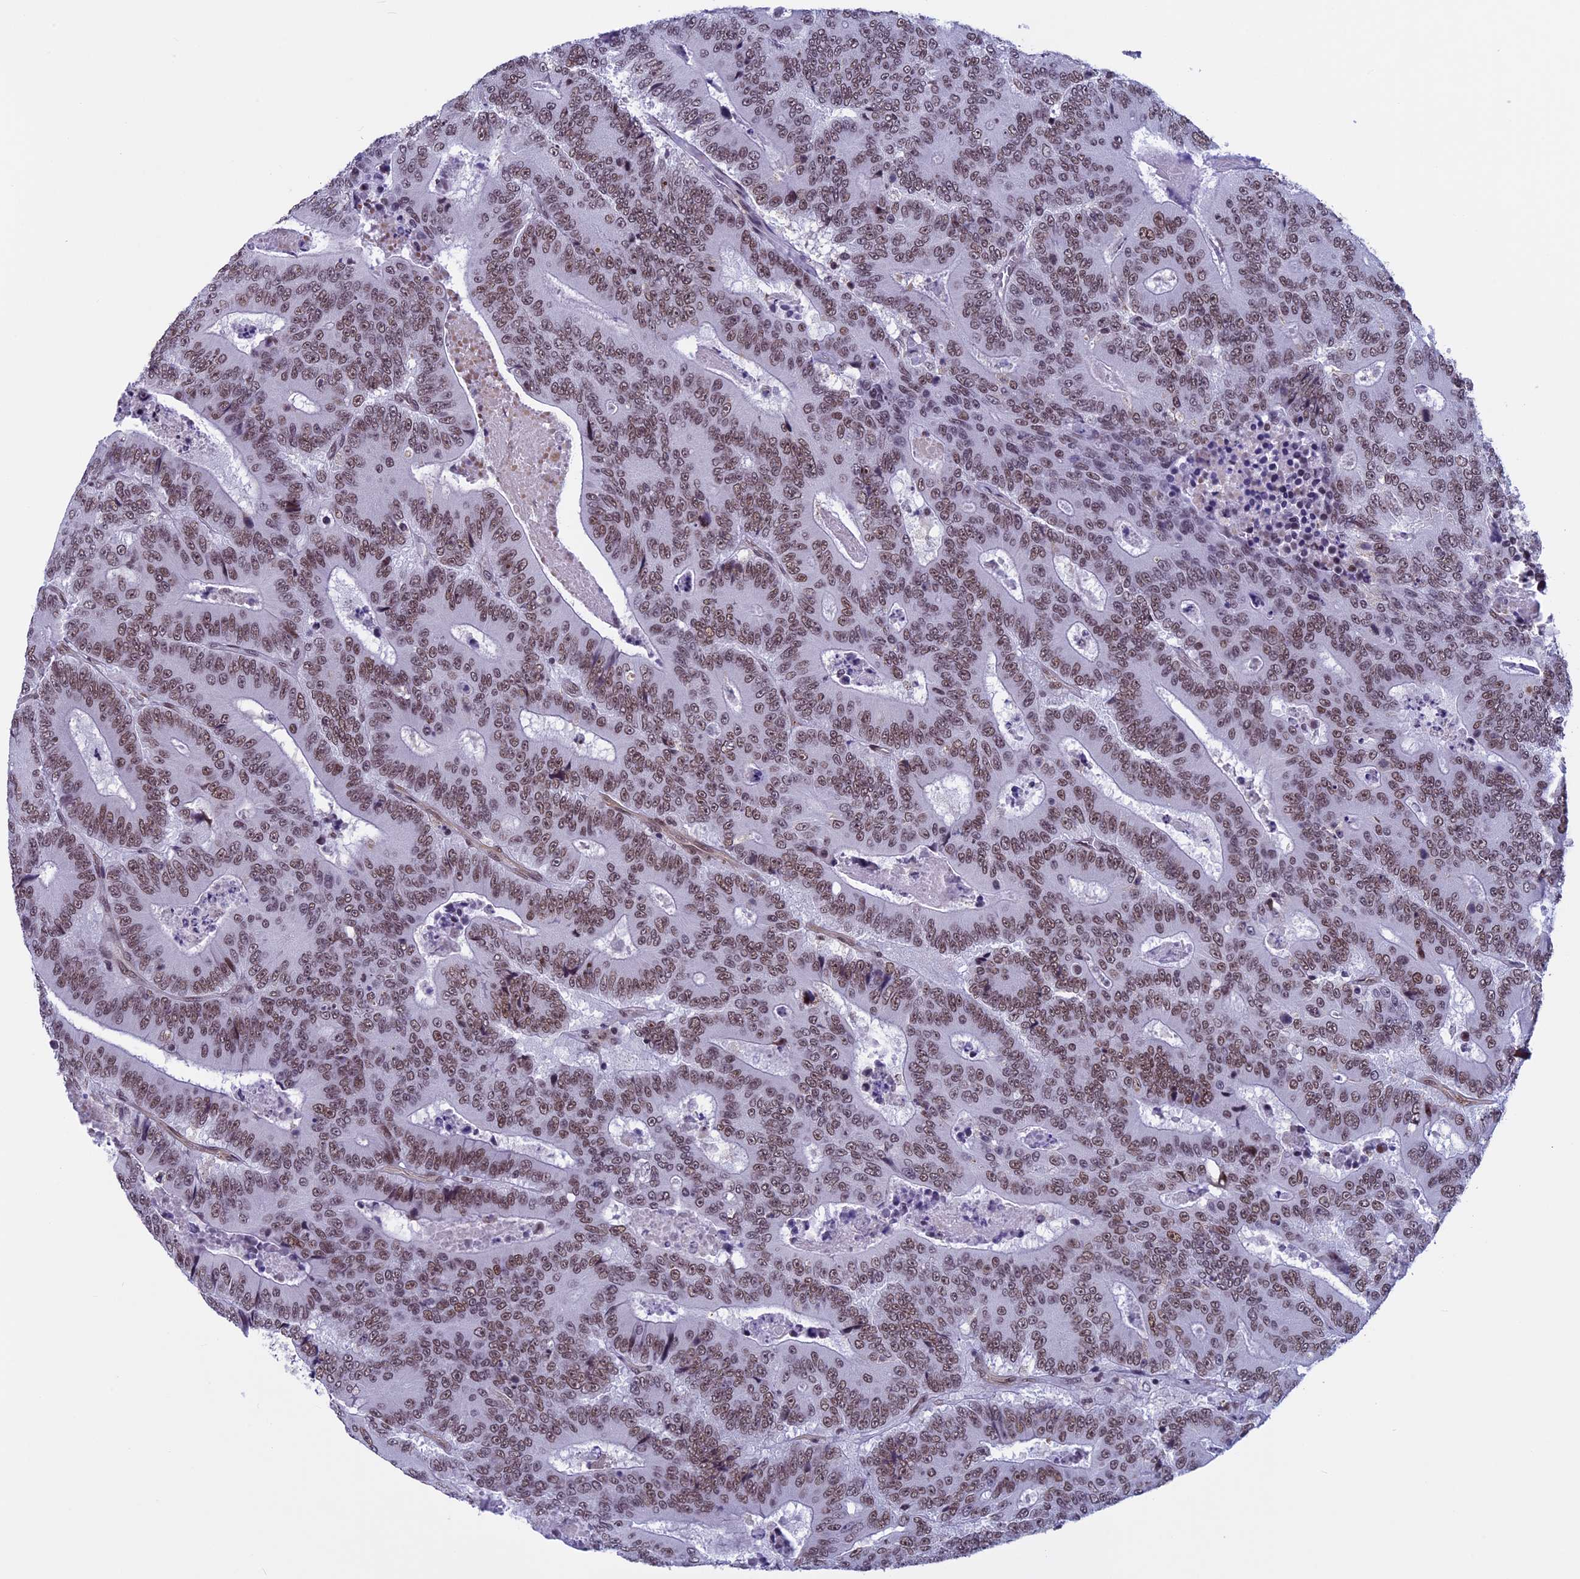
{"staining": {"intensity": "moderate", "quantity": "25%-75%", "location": "nuclear"}, "tissue": "colorectal cancer", "cell_type": "Tumor cells", "image_type": "cancer", "snomed": [{"axis": "morphology", "description": "Adenocarcinoma, NOS"}, {"axis": "topography", "description": "Colon"}], "caption": "A brown stain highlights moderate nuclear expression of a protein in human colorectal adenocarcinoma tumor cells.", "gene": "NIPBL", "patient": {"sex": "male", "age": 83}}